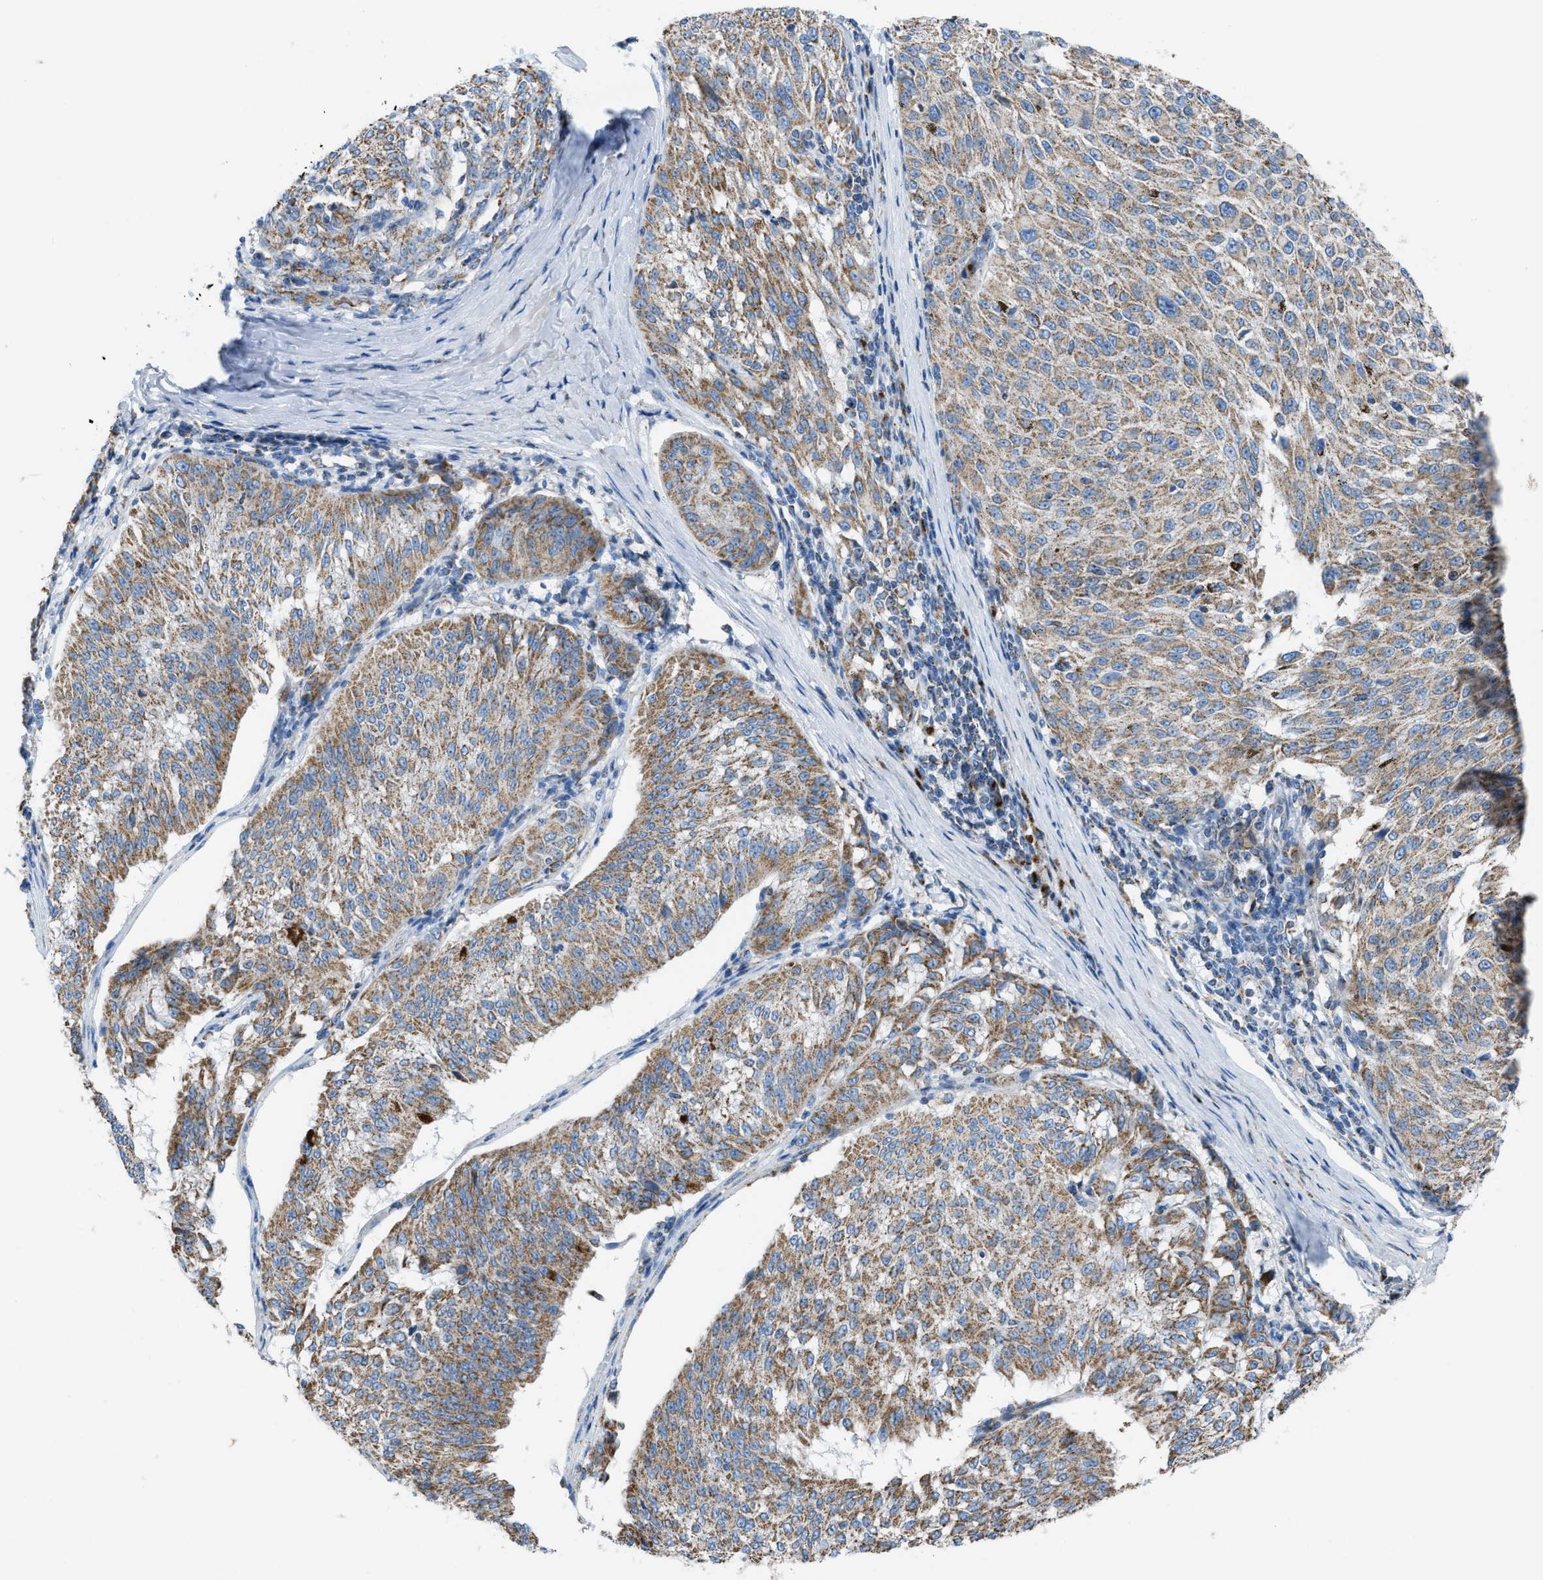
{"staining": {"intensity": "moderate", "quantity": ">75%", "location": "cytoplasmic/membranous"}, "tissue": "melanoma", "cell_type": "Tumor cells", "image_type": "cancer", "snomed": [{"axis": "morphology", "description": "Malignant melanoma, NOS"}, {"axis": "topography", "description": "Skin"}], "caption": "Immunohistochemistry (IHC) micrograph of melanoma stained for a protein (brown), which demonstrates medium levels of moderate cytoplasmic/membranous staining in approximately >75% of tumor cells.", "gene": "ETFB", "patient": {"sex": "female", "age": 72}}